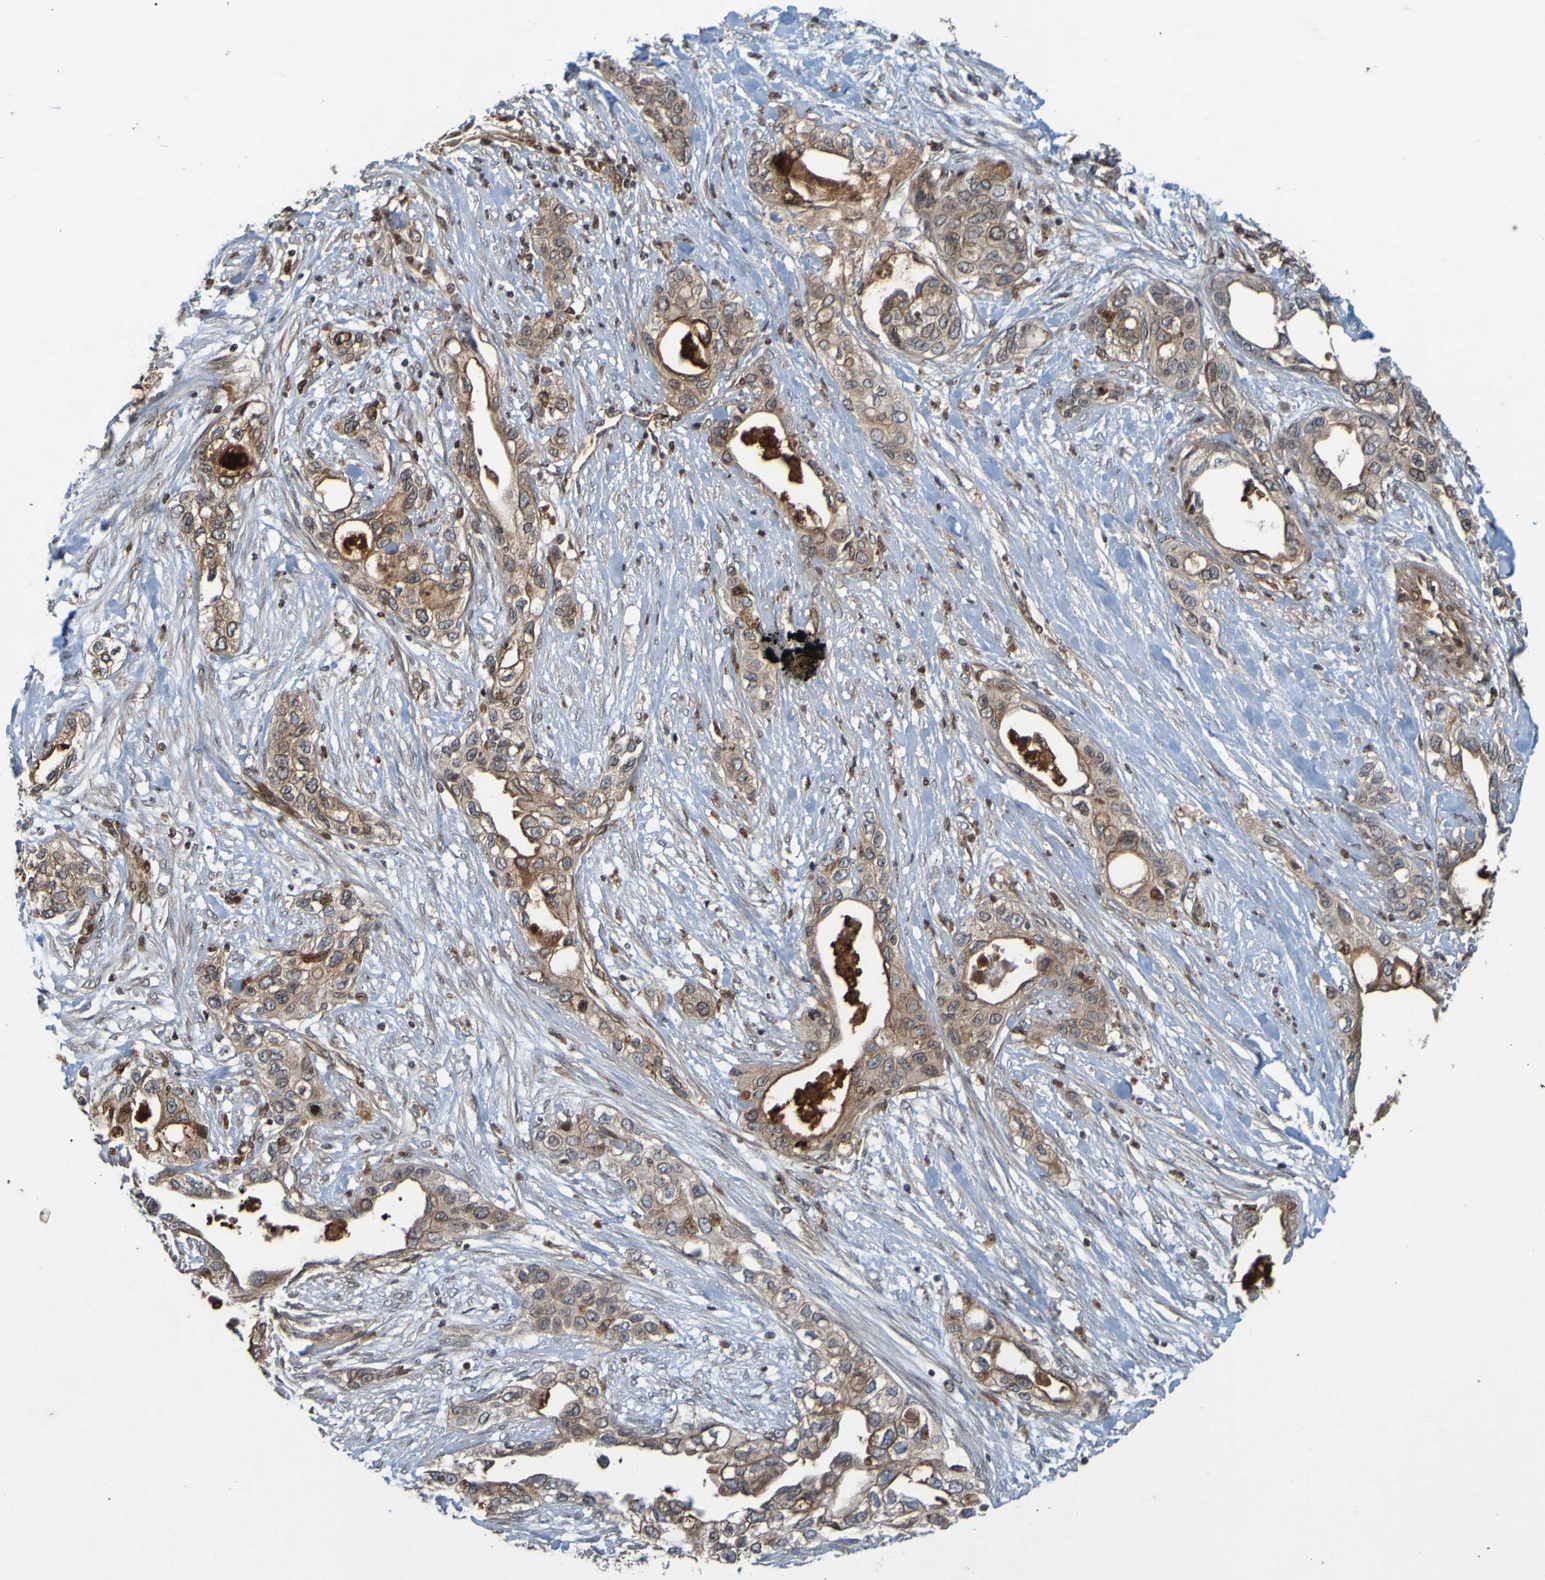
{"staining": {"intensity": "moderate", "quantity": ">75%", "location": "cytoplasmic/membranous"}, "tissue": "pancreatic cancer", "cell_type": "Tumor cells", "image_type": "cancer", "snomed": [{"axis": "morphology", "description": "Adenocarcinoma, NOS"}, {"axis": "topography", "description": "Pancreas"}], "caption": "Tumor cells exhibit medium levels of moderate cytoplasmic/membranous positivity in about >75% of cells in adenocarcinoma (pancreatic).", "gene": "GUCY1A1", "patient": {"sex": "female", "age": 70}}